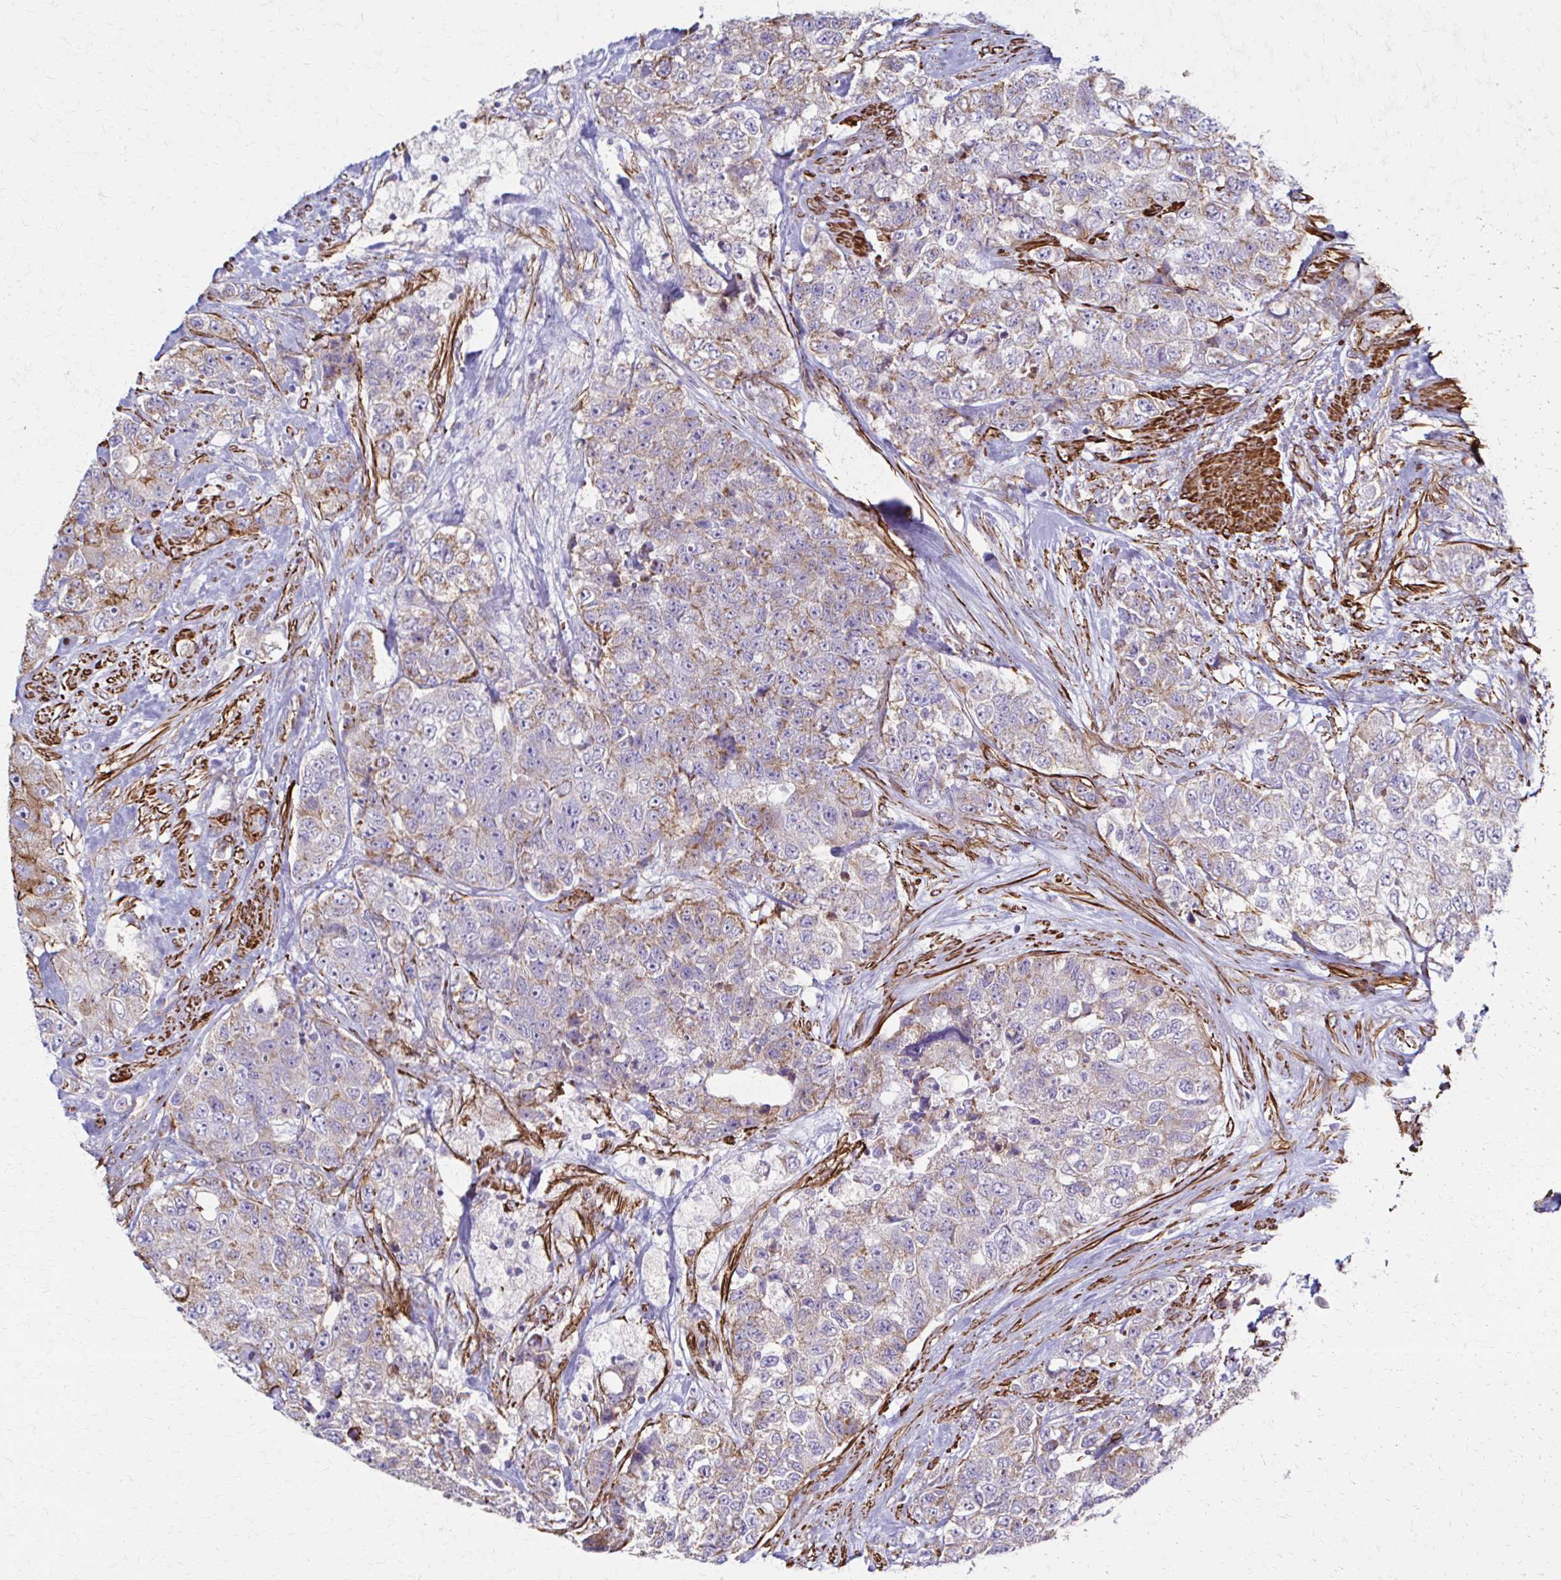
{"staining": {"intensity": "weak", "quantity": "25%-75%", "location": "cytoplasmic/membranous"}, "tissue": "urothelial cancer", "cell_type": "Tumor cells", "image_type": "cancer", "snomed": [{"axis": "morphology", "description": "Urothelial carcinoma, High grade"}, {"axis": "topography", "description": "Urinary bladder"}], "caption": "Brown immunohistochemical staining in urothelial carcinoma (high-grade) exhibits weak cytoplasmic/membranous positivity in about 25%-75% of tumor cells. The staining was performed using DAB (3,3'-diaminobenzidine) to visualize the protein expression in brown, while the nuclei were stained in blue with hematoxylin (Magnification: 20x).", "gene": "TIMMDC1", "patient": {"sex": "female", "age": 78}}